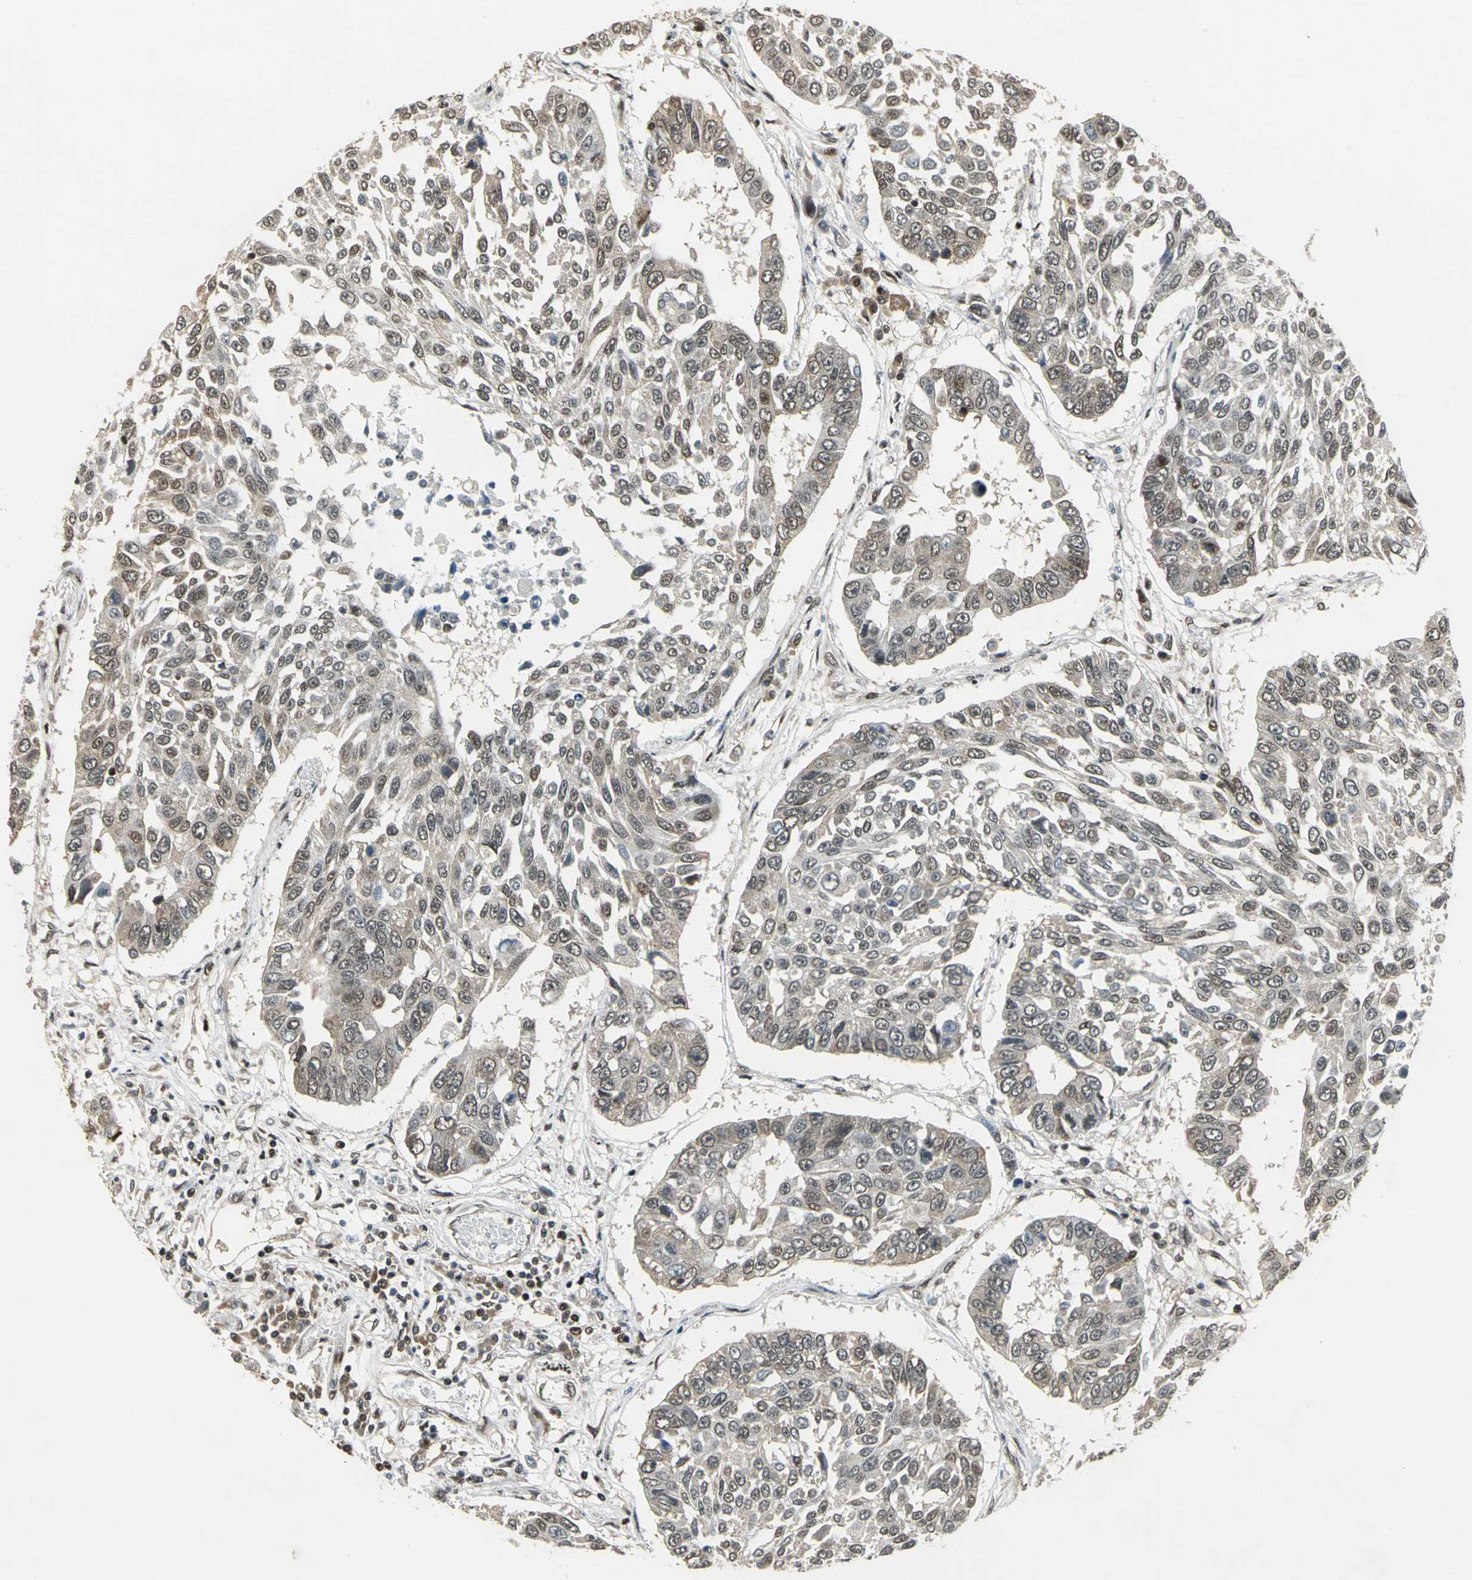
{"staining": {"intensity": "weak", "quantity": "25%-75%", "location": "cytoplasmic/membranous,nuclear"}, "tissue": "lung cancer", "cell_type": "Tumor cells", "image_type": "cancer", "snomed": [{"axis": "morphology", "description": "Squamous cell carcinoma, NOS"}, {"axis": "topography", "description": "Lung"}], "caption": "IHC staining of squamous cell carcinoma (lung), which displays low levels of weak cytoplasmic/membranous and nuclear positivity in about 25%-75% of tumor cells indicating weak cytoplasmic/membranous and nuclear protein expression. The staining was performed using DAB (brown) for protein detection and nuclei were counterstained in hematoxylin (blue).", "gene": "PSMC3", "patient": {"sex": "male", "age": 71}}